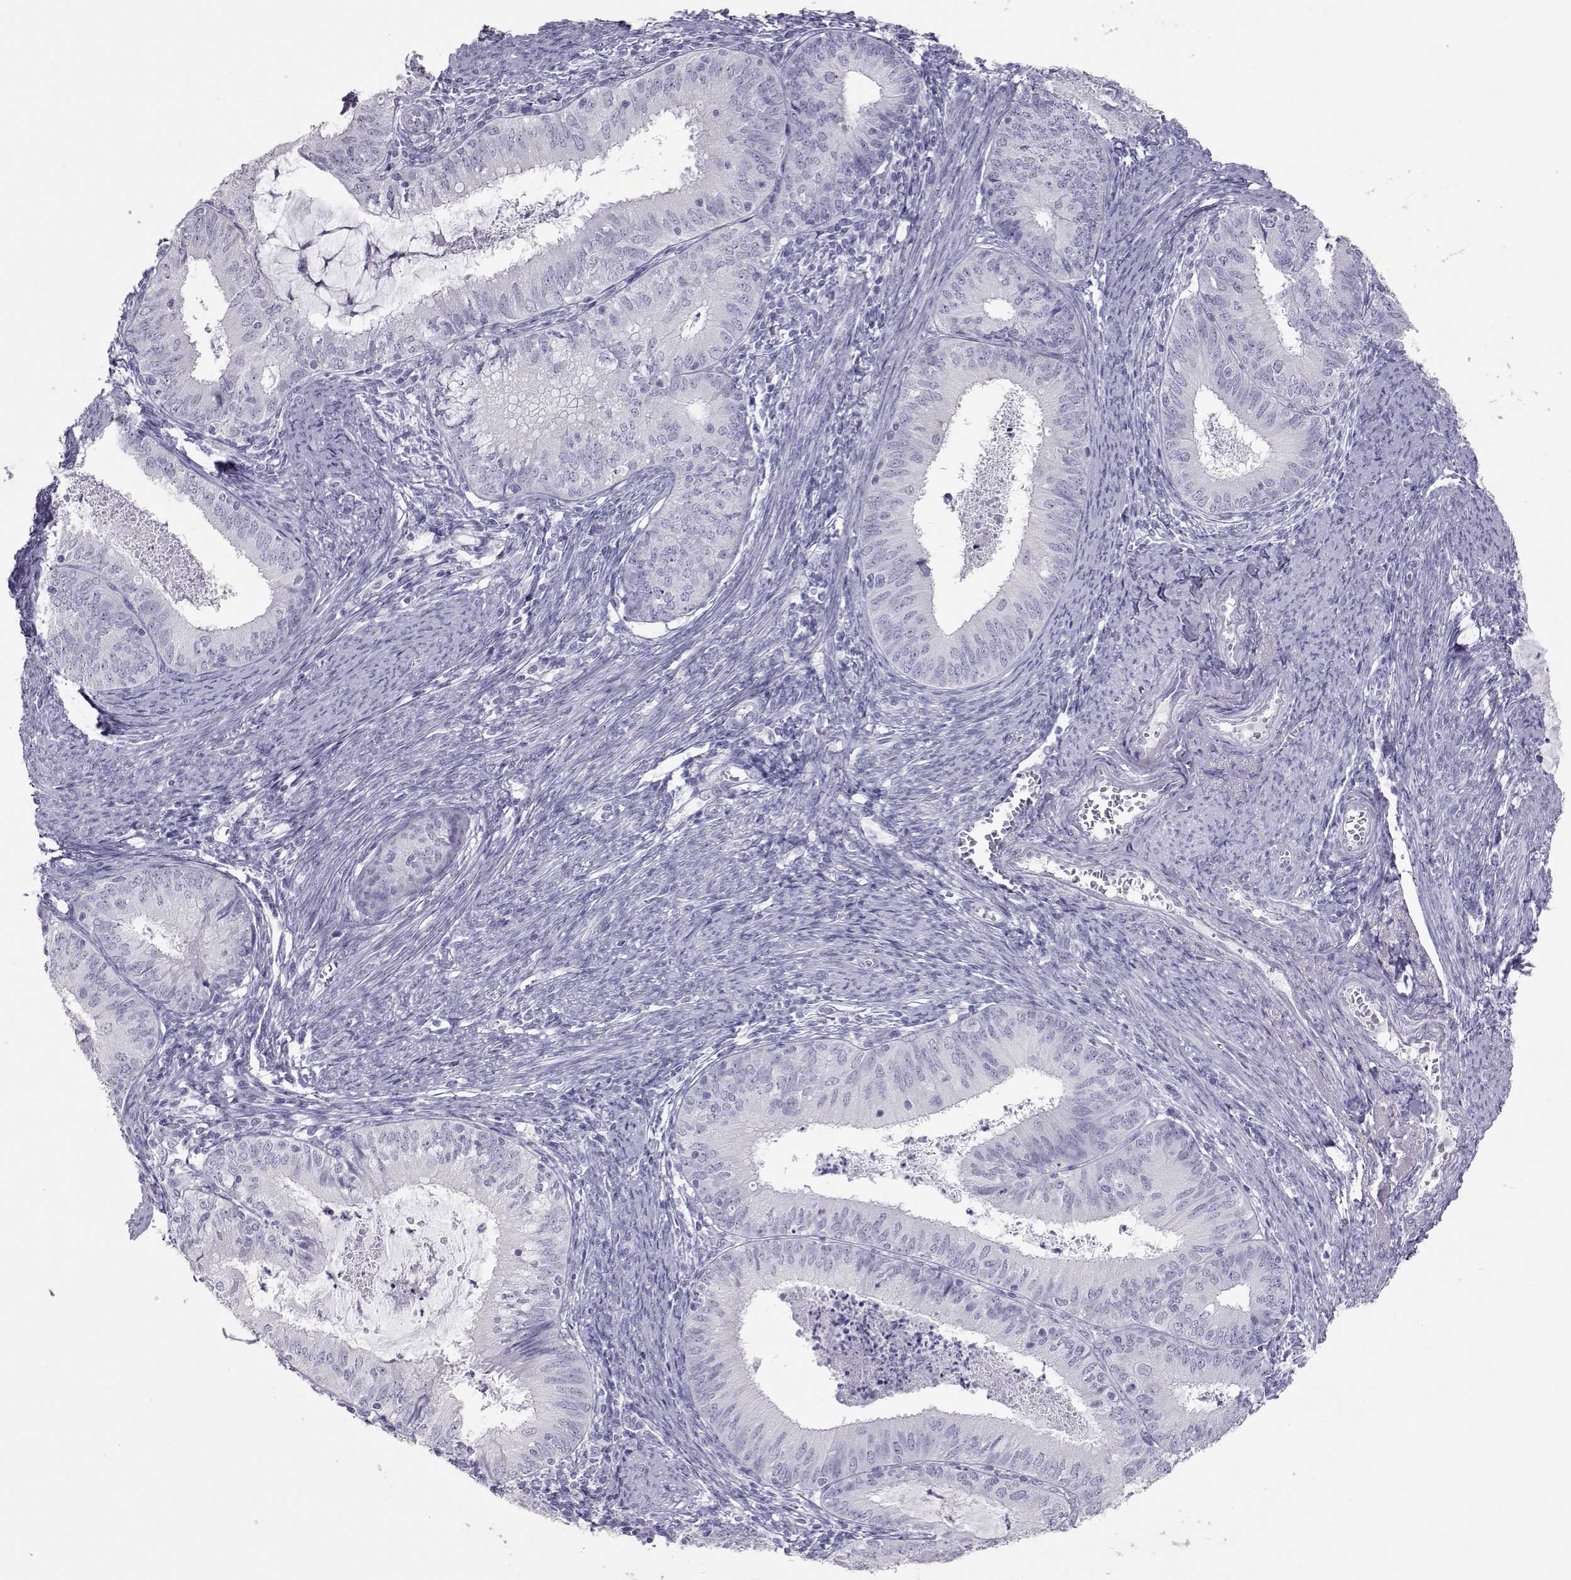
{"staining": {"intensity": "negative", "quantity": "none", "location": "none"}, "tissue": "endometrial cancer", "cell_type": "Tumor cells", "image_type": "cancer", "snomed": [{"axis": "morphology", "description": "Adenocarcinoma, NOS"}, {"axis": "topography", "description": "Endometrium"}], "caption": "Immunohistochemistry (IHC) image of human endometrial adenocarcinoma stained for a protein (brown), which shows no staining in tumor cells.", "gene": "PMCH", "patient": {"sex": "female", "age": 57}}